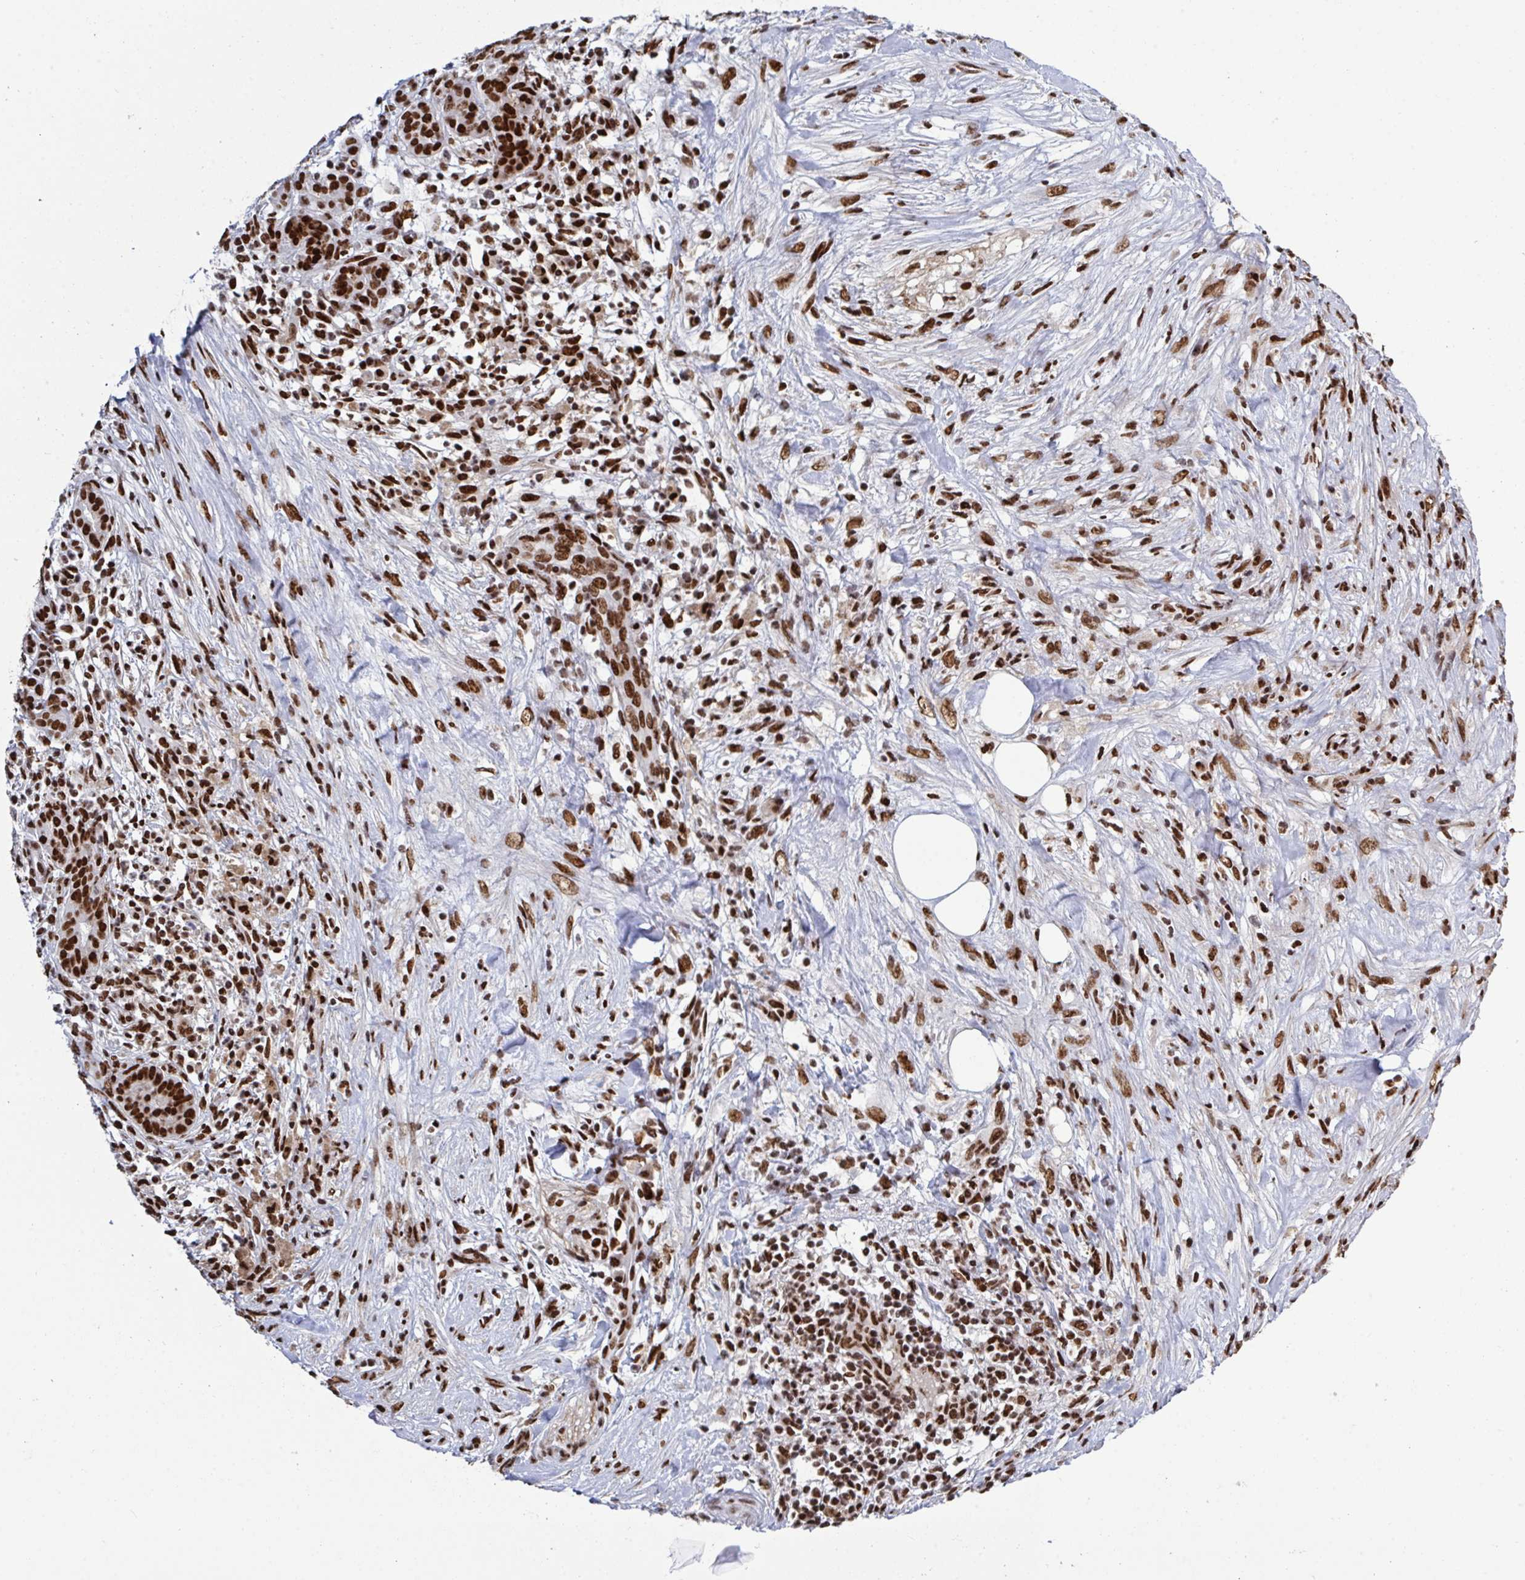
{"staining": {"intensity": "strong", "quantity": ">75%", "location": "nuclear"}, "tissue": "pancreatic cancer", "cell_type": "Tumor cells", "image_type": "cancer", "snomed": [{"axis": "morphology", "description": "Adenocarcinoma, NOS"}, {"axis": "topography", "description": "Pancreas"}], "caption": "Protein analysis of pancreatic cancer tissue reveals strong nuclear positivity in about >75% of tumor cells.", "gene": "ZNF607", "patient": {"sex": "male", "age": 44}}